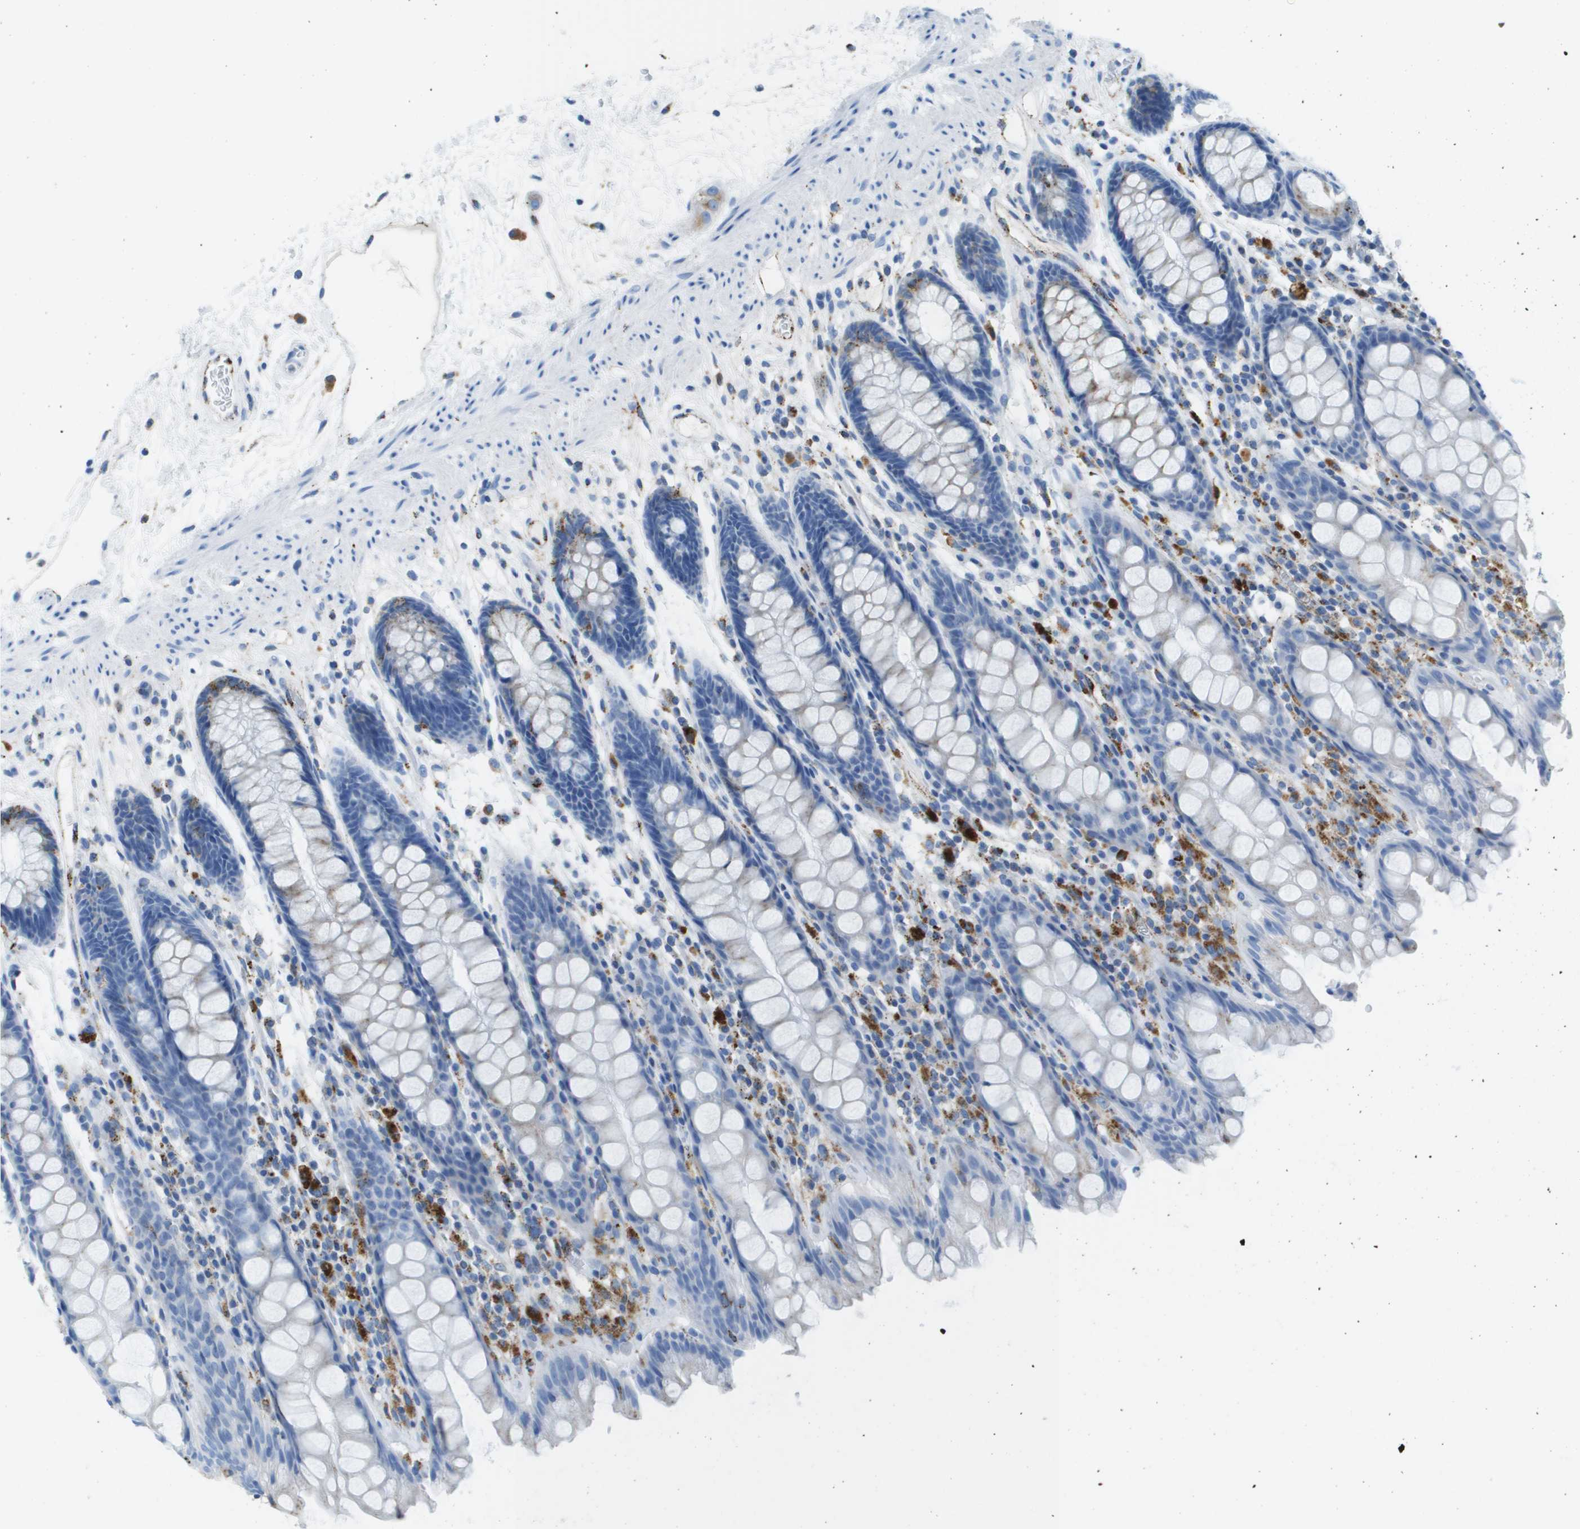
{"staining": {"intensity": "negative", "quantity": "none", "location": "none"}, "tissue": "rectum", "cell_type": "Glandular cells", "image_type": "normal", "snomed": [{"axis": "morphology", "description": "Normal tissue, NOS"}, {"axis": "topography", "description": "Rectum"}], "caption": "Immunohistochemistry (IHC) of normal rectum shows no staining in glandular cells. Brightfield microscopy of IHC stained with DAB (3,3'-diaminobenzidine) (brown) and hematoxylin (blue), captured at high magnification.", "gene": "PRCP", "patient": {"sex": "male", "age": 64}}